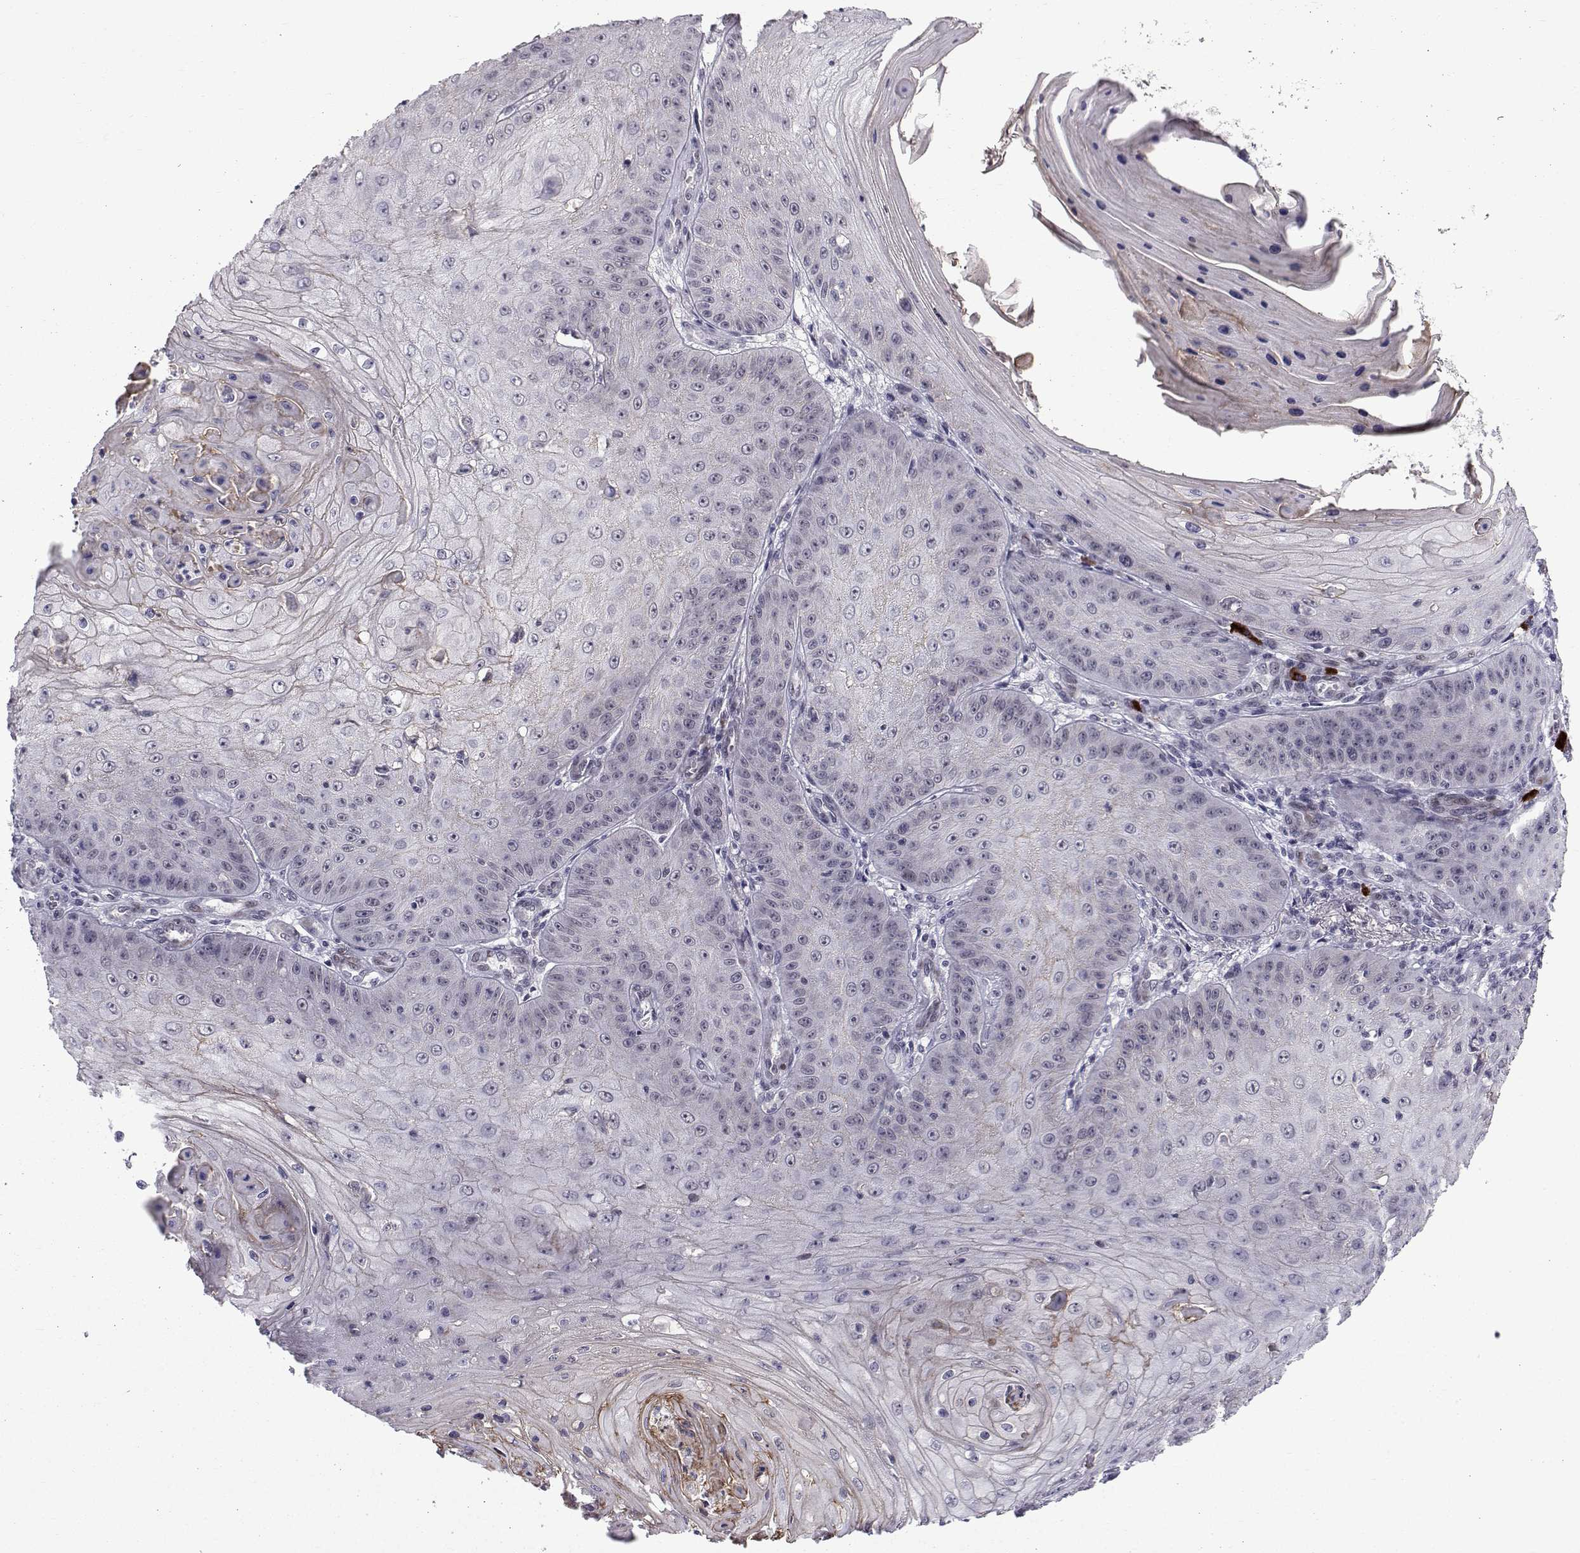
{"staining": {"intensity": "negative", "quantity": "none", "location": "none"}, "tissue": "skin cancer", "cell_type": "Tumor cells", "image_type": "cancer", "snomed": [{"axis": "morphology", "description": "Squamous cell carcinoma, NOS"}, {"axis": "topography", "description": "Skin"}], "caption": "Tumor cells are negative for protein expression in human skin cancer.", "gene": "RBM24", "patient": {"sex": "male", "age": 70}}